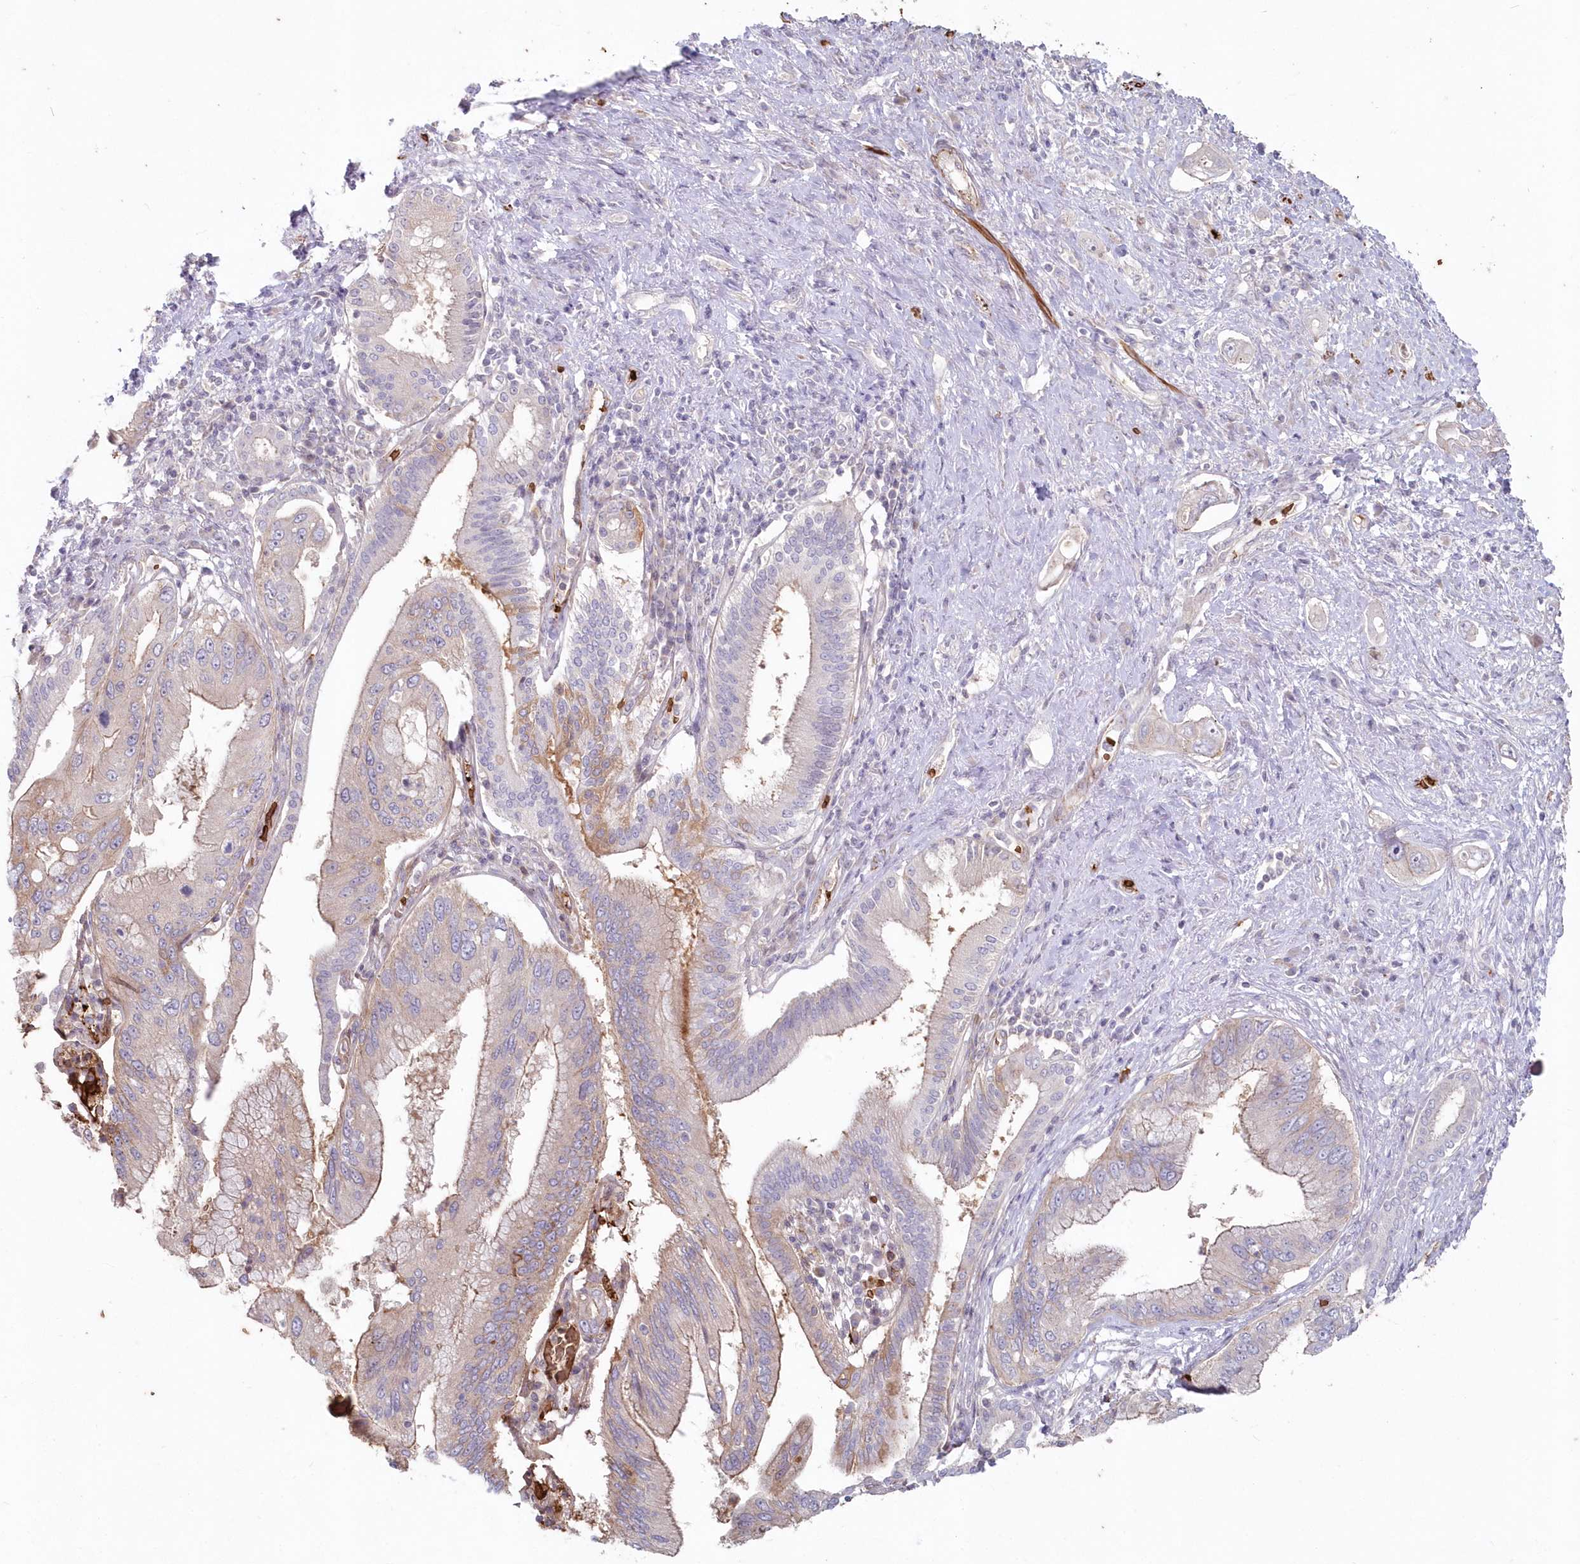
{"staining": {"intensity": "weak", "quantity": "<25%", "location": "cytoplasmic/membranous"}, "tissue": "pancreatic cancer", "cell_type": "Tumor cells", "image_type": "cancer", "snomed": [{"axis": "morphology", "description": "Inflammation, NOS"}, {"axis": "morphology", "description": "Adenocarcinoma, NOS"}, {"axis": "topography", "description": "Pancreas"}], "caption": "This histopathology image is of pancreatic adenocarcinoma stained with IHC to label a protein in brown with the nuclei are counter-stained blue. There is no expression in tumor cells.", "gene": "SERINC1", "patient": {"sex": "female", "age": 56}}